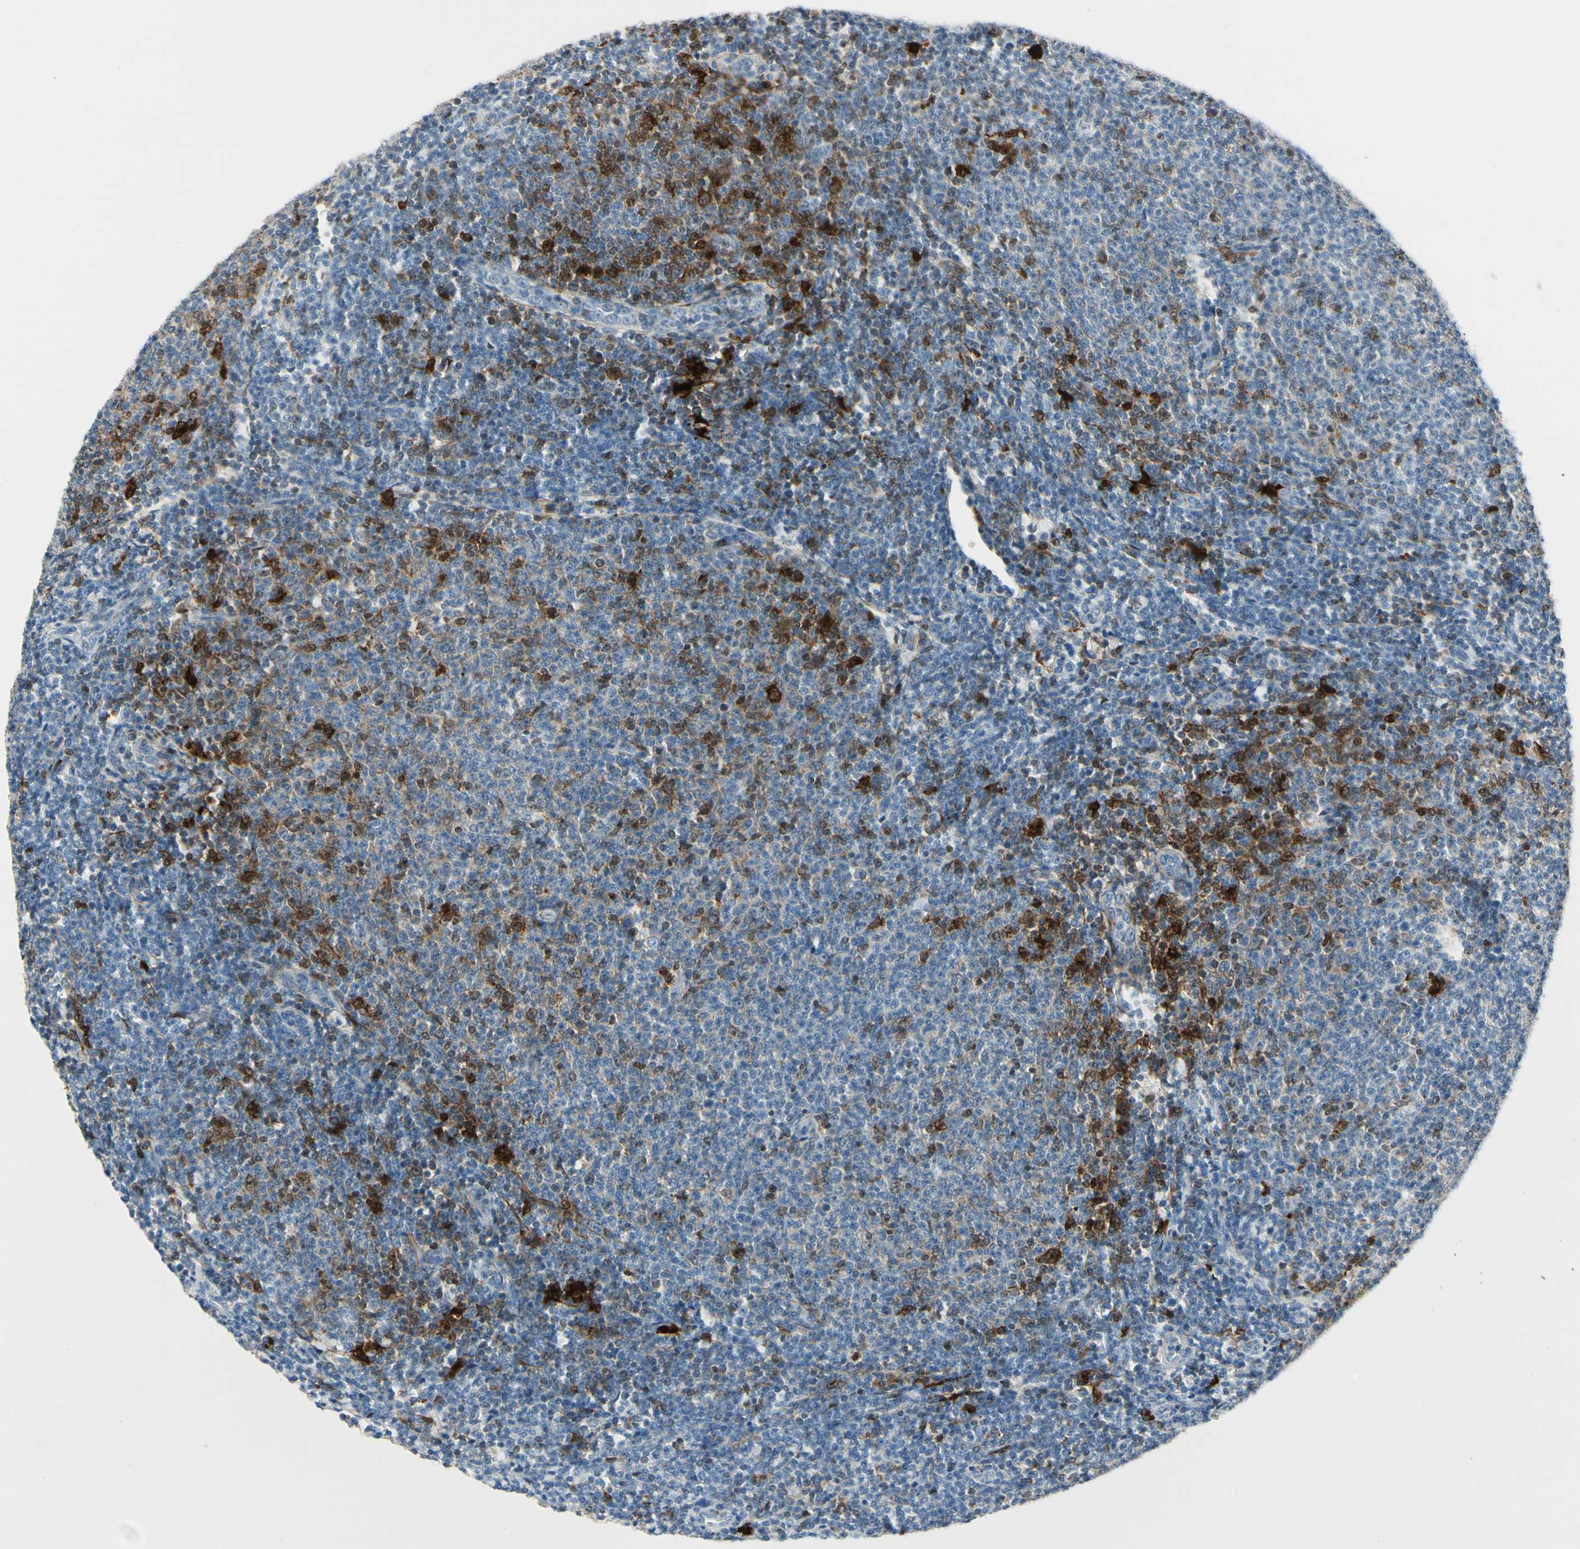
{"staining": {"intensity": "negative", "quantity": "none", "location": "none"}, "tissue": "lymphoma", "cell_type": "Tumor cells", "image_type": "cancer", "snomed": [{"axis": "morphology", "description": "Malignant lymphoma, non-Hodgkin's type, Low grade"}, {"axis": "topography", "description": "Lymph node"}], "caption": "This photomicrograph is of low-grade malignant lymphoma, non-Hodgkin's type stained with immunohistochemistry to label a protein in brown with the nuclei are counter-stained blue. There is no staining in tumor cells. (Immunohistochemistry (ihc), brightfield microscopy, high magnification).", "gene": "TRAF1", "patient": {"sex": "male", "age": 66}}